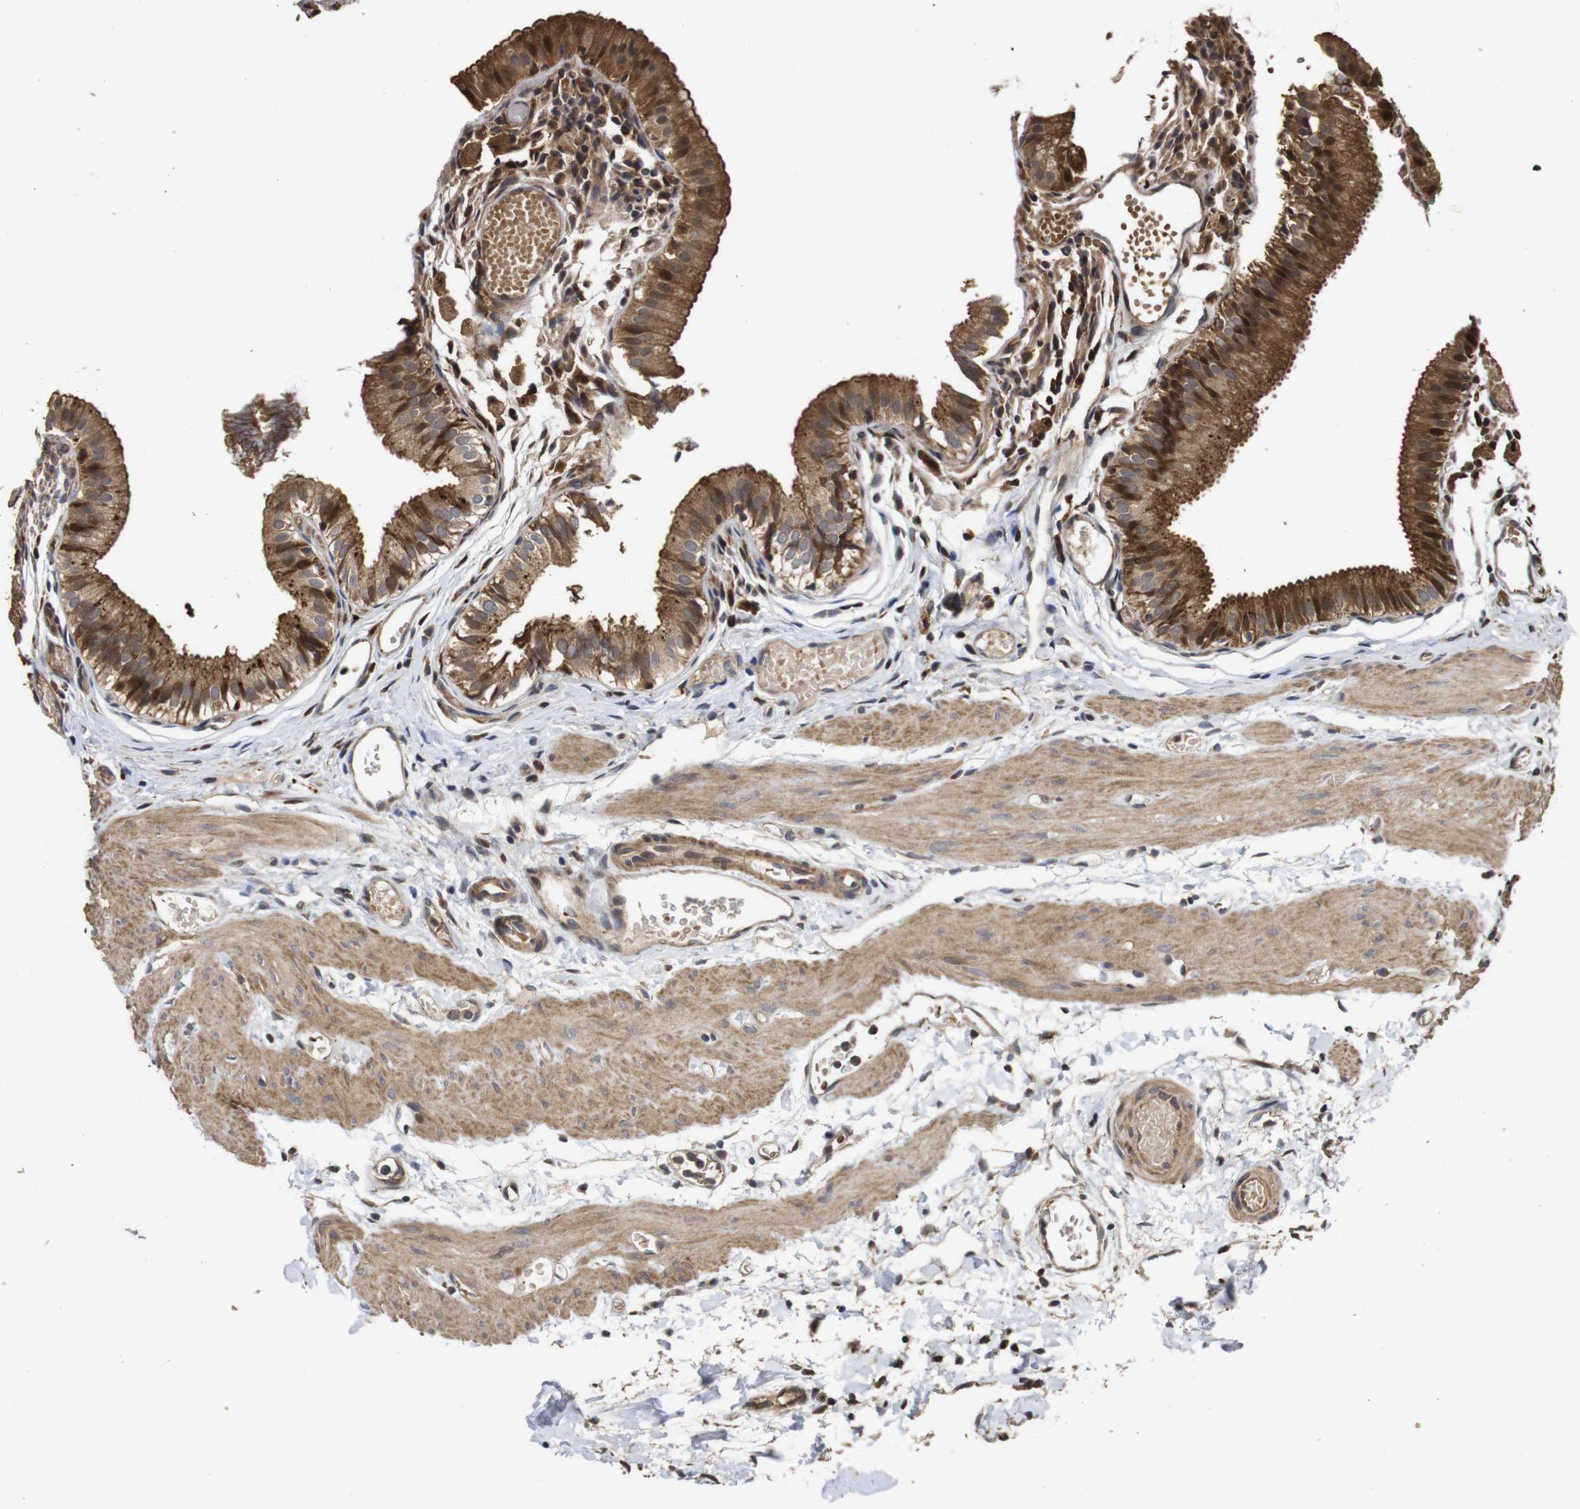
{"staining": {"intensity": "strong", "quantity": ">75%", "location": "cytoplasmic/membranous"}, "tissue": "gallbladder", "cell_type": "Glandular cells", "image_type": "normal", "snomed": [{"axis": "morphology", "description": "Normal tissue, NOS"}, {"axis": "topography", "description": "Gallbladder"}], "caption": "The histopathology image shows immunohistochemical staining of unremarkable gallbladder. There is strong cytoplasmic/membranous staining is present in about >75% of glandular cells. (IHC, brightfield microscopy, high magnification).", "gene": "PTPN14", "patient": {"sex": "female", "age": 26}}